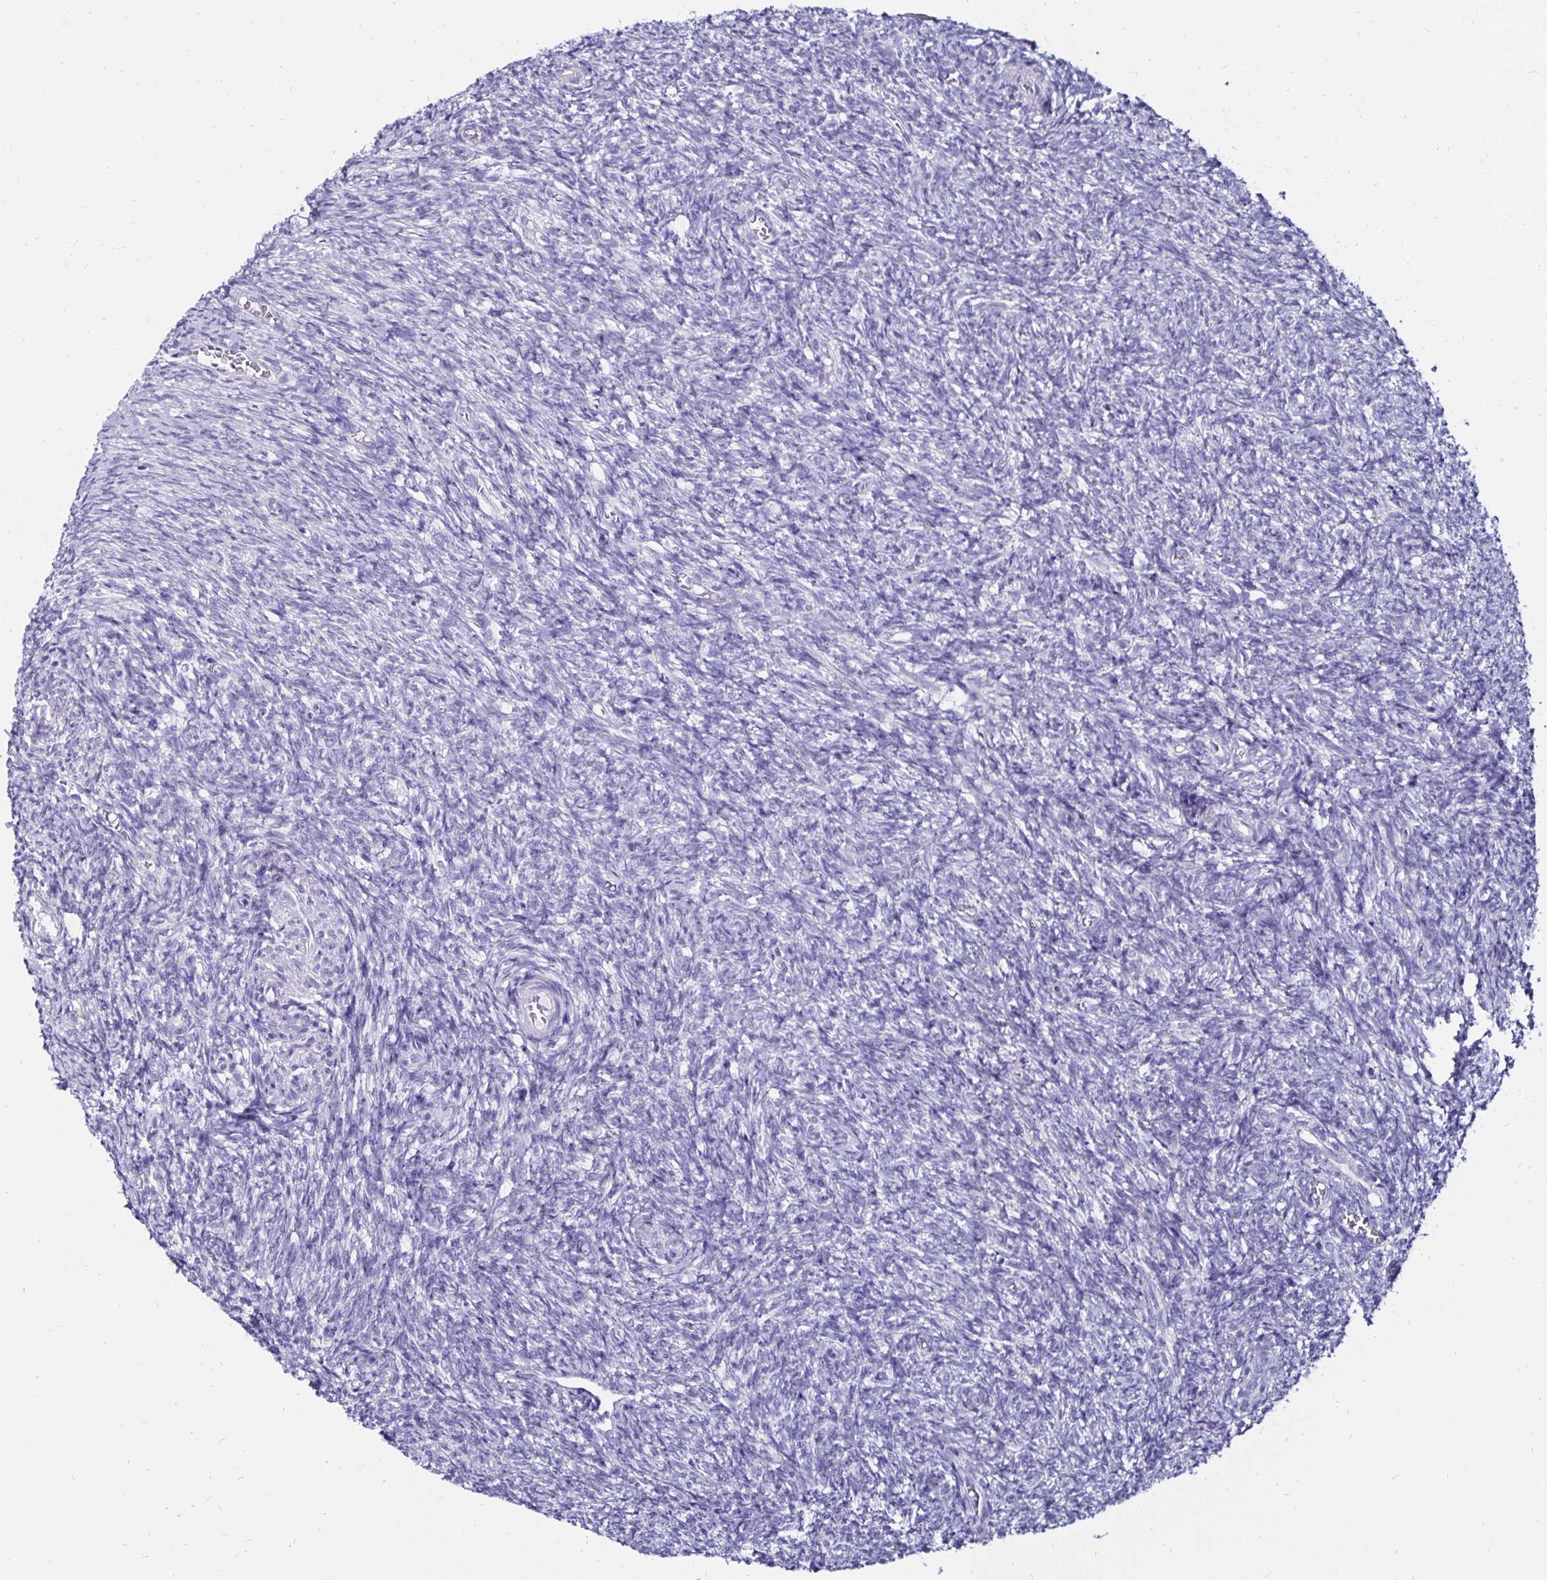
{"staining": {"intensity": "negative", "quantity": "none", "location": "none"}, "tissue": "ovary", "cell_type": "Ovarian stroma cells", "image_type": "normal", "snomed": [{"axis": "morphology", "description": "Normal tissue, NOS"}, {"axis": "topography", "description": "Ovary"}], "caption": "IHC micrograph of normal ovary stained for a protein (brown), which exhibits no expression in ovarian stroma cells.", "gene": "KCNT1", "patient": {"sex": "female", "age": 39}}